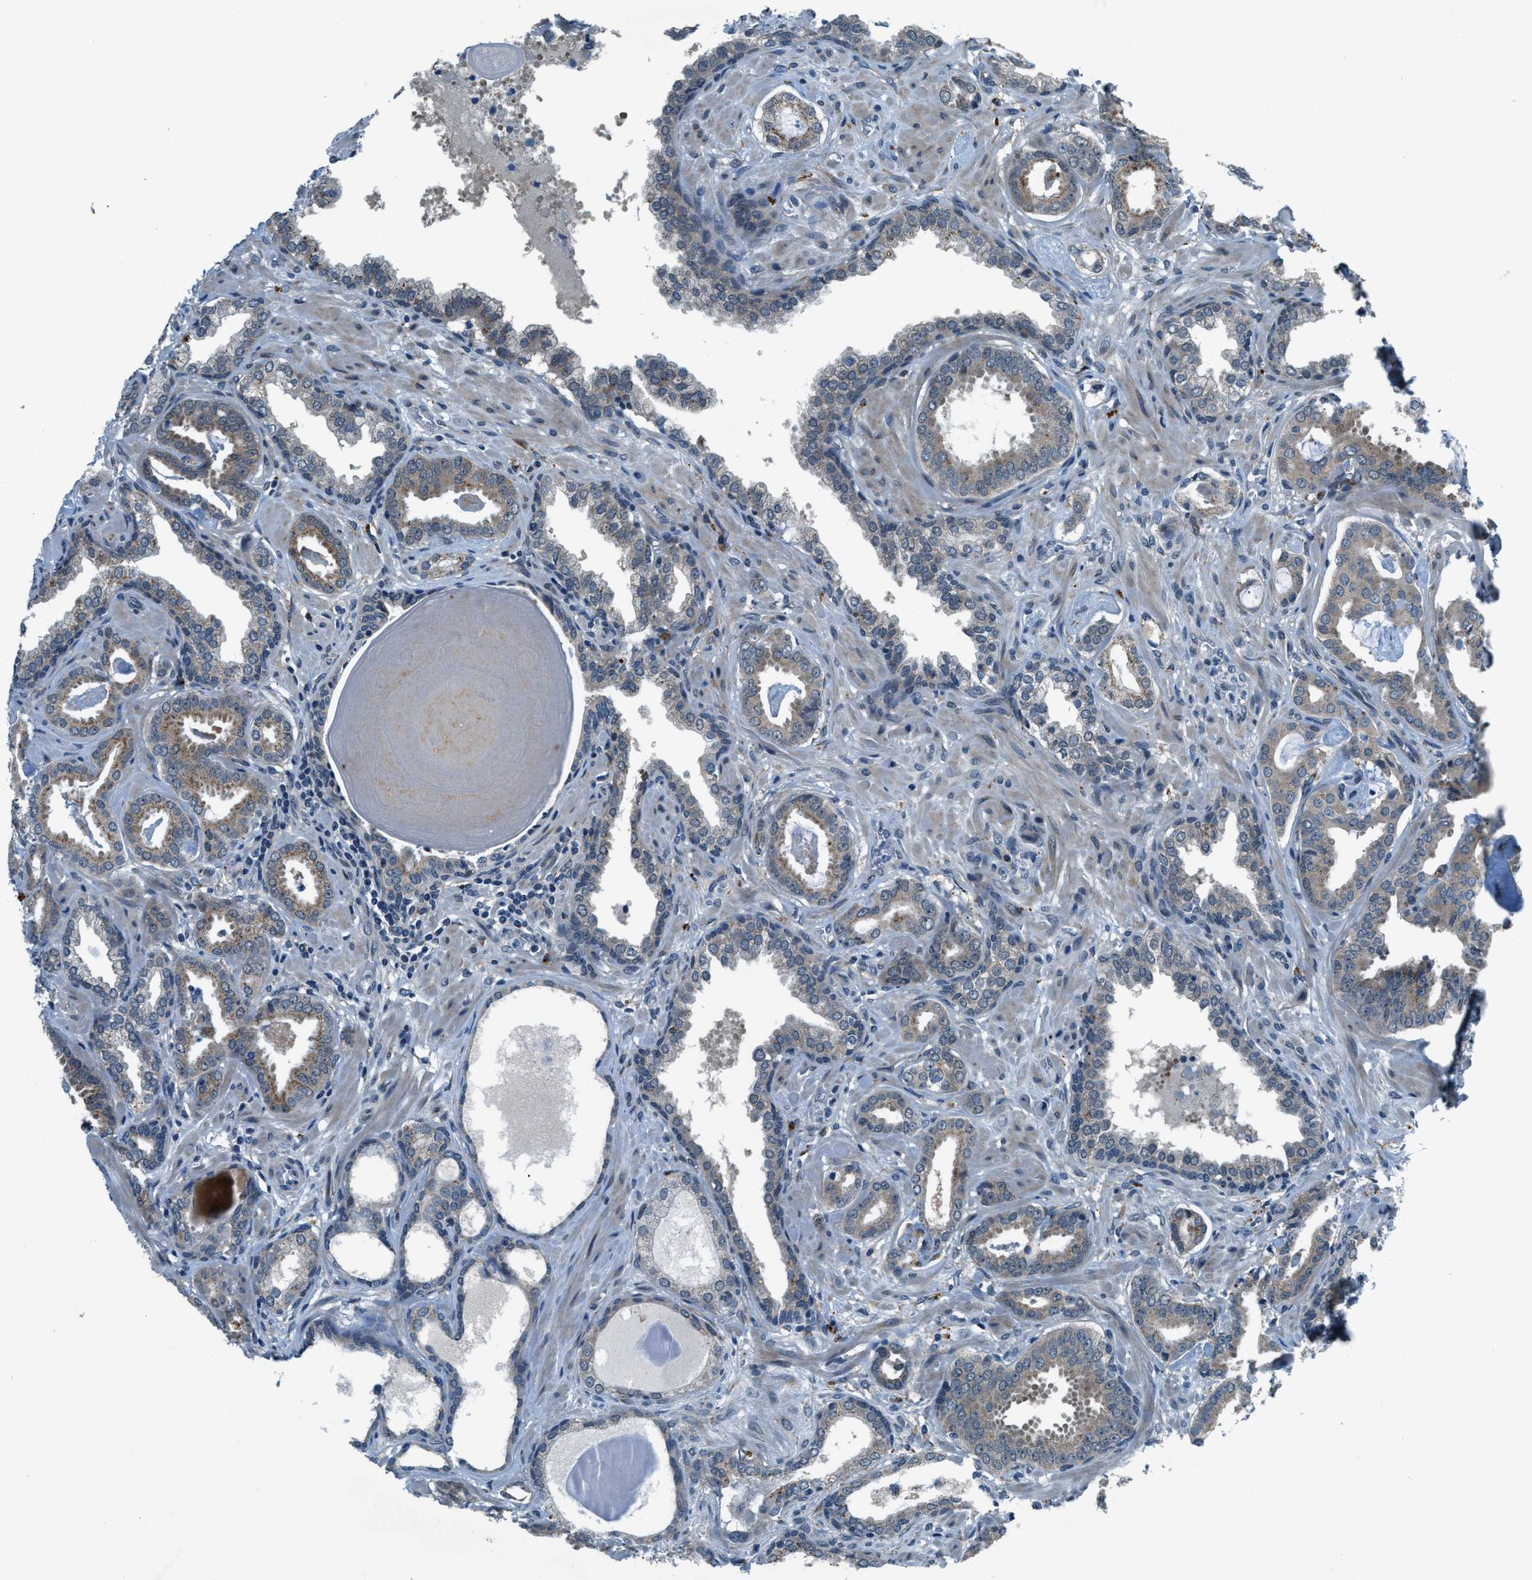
{"staining": {"intensity": "weak", "quantity": "25%-75%", "location": "cytoplasmic/membranous"}, "tissue": "prostate cancer", "cell_type": "Tumor cells", "image_type": "cancer", "snomed": [{"axis": "morphology", "description": "Adenocarcinoma, Low grade"}, {"axis": "topography", "description": "Prostate"}], "caption": "There is low levels of weak cytoplasmic/membranous staining in tumor cells of prostate cancer (adenocarcinoma (low-grade)), as demonstrated by immunohistochemical staining (brown color).", "gene": "GINM1", "patient": {"sex": "male", "age": 53}}